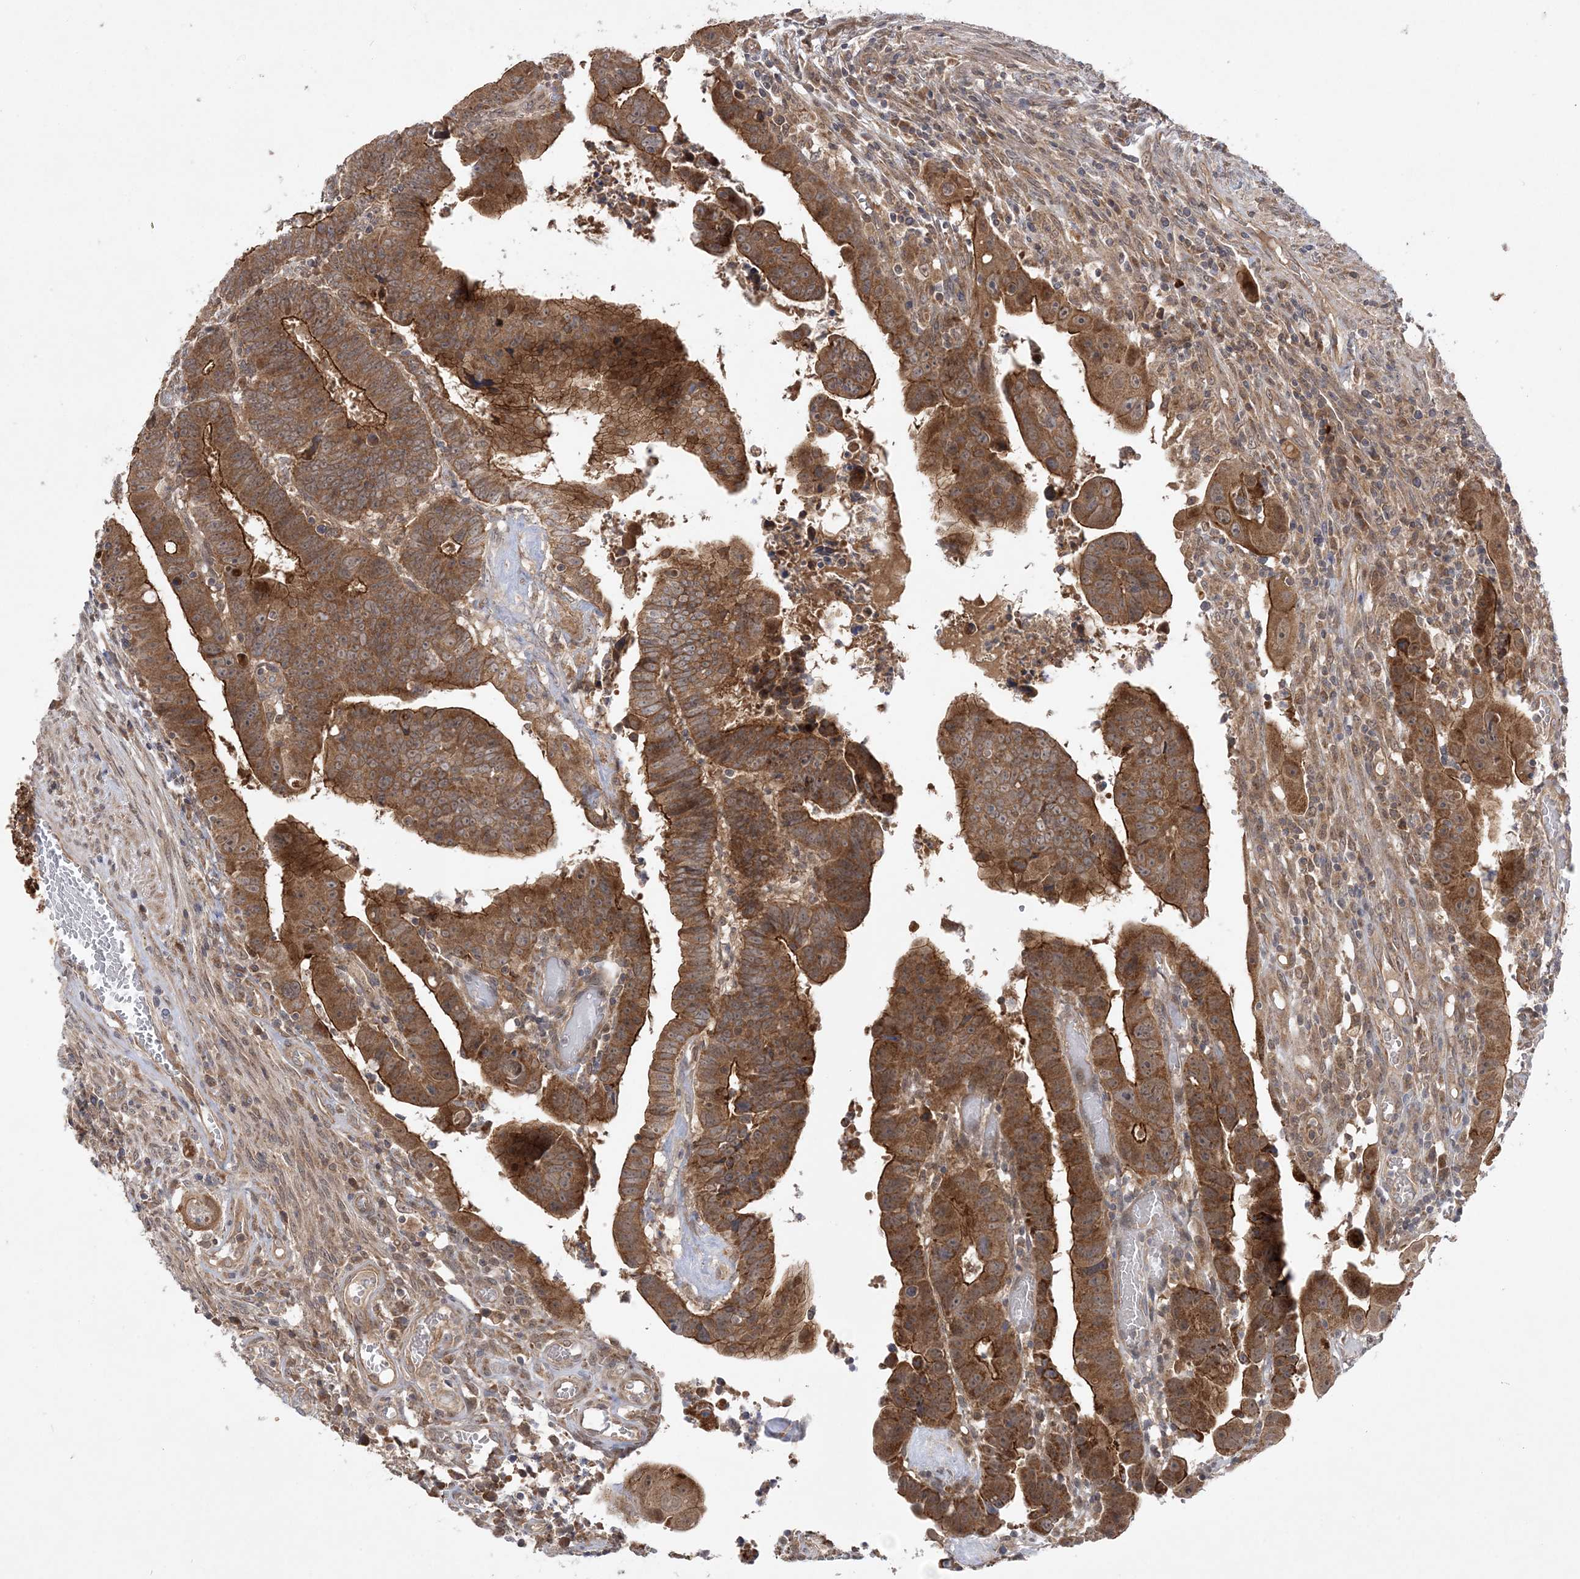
{"staining": {"intensity": "strong", "quantity": ">75%", "location": "cytoplasmic/membranous"}, "tissue": "colorectal cancer", "cell_type": "Tumor cells", "image_type": "cancer", "snomed": [{"axis": "morphology", "description": "Normal tissue, NOS"}, {"axis": "morphology", "description": "Adenocarcinoma, NOS"}, {"axis": "topography", "description": "Rectum"}], "caption": "High-magnification brightfield microscopy of colorectal cancer stained with DAB (3,3'-diaminobenzidine) (brown) and counterstained with hematoxylin (blue). tumor cells exhibit strong cytoplasmic/membranous staining is identified in about>75% of cells.", "gene": "MMADHC", "patient": {"sex": "female", "age": 65}}